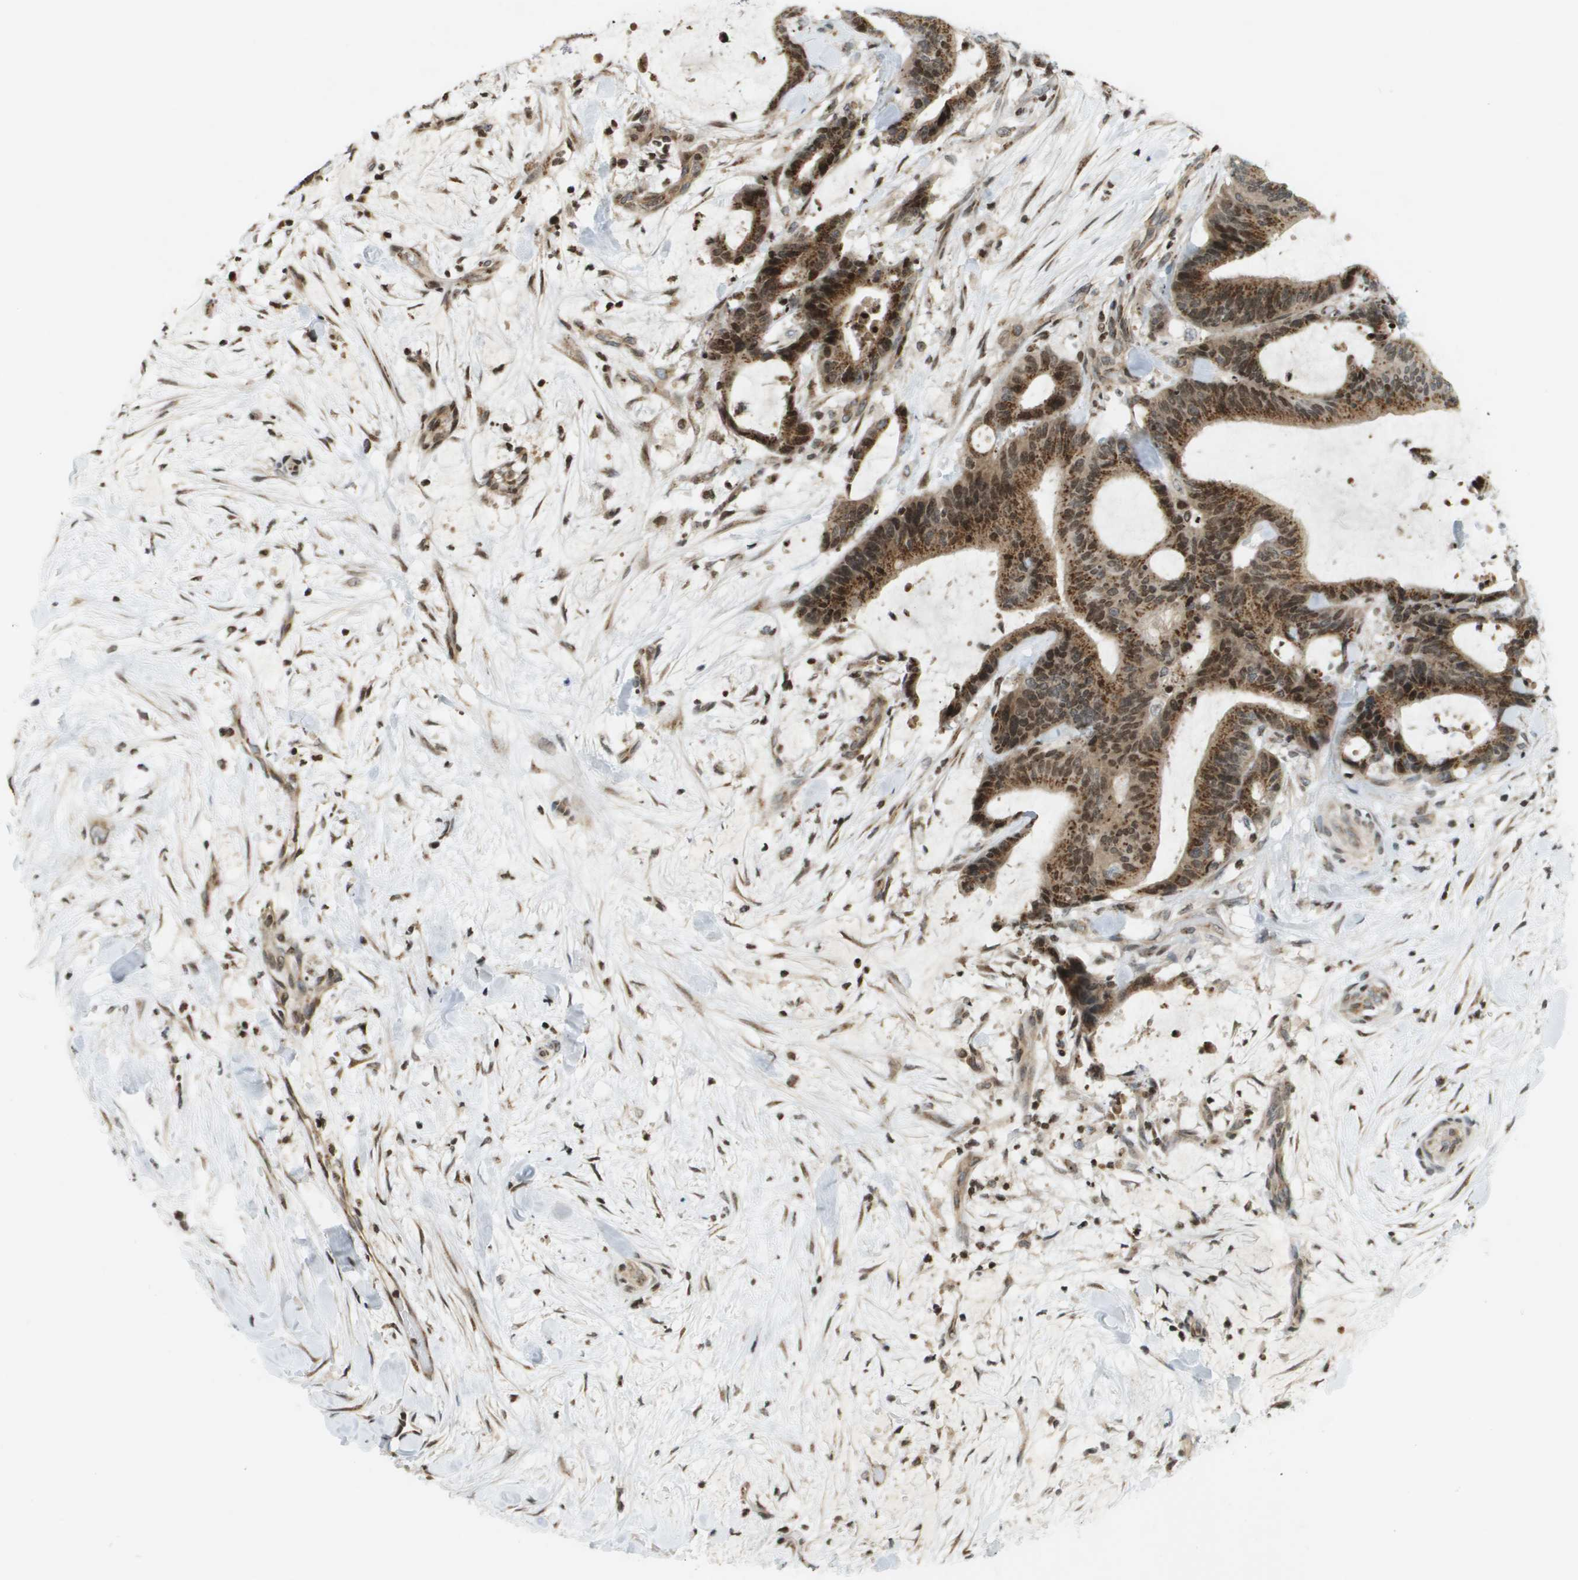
{"staining": {"intensity": "strong", "quantity": ">75%", "location": "cytoplasmic/membranous,nuclear"}, "tissue": "liver cancer", "cell_type": "Tumor cells", "image_type": "cancer", "snomed": [{"axis": "morphology", "description": "Cholangiocarcinoma"}, {"axis": "topography", "description": "Liver"}], "caption": "The micrograph shows immunohistochemical staining of liver cholangiocarcinoma. There is strong cytoplasmic/membranous and nuclear positivity is present in about >75% of tumor cells.", "gene": "EVC", "patient": {"sex": "female", "age": 73}}